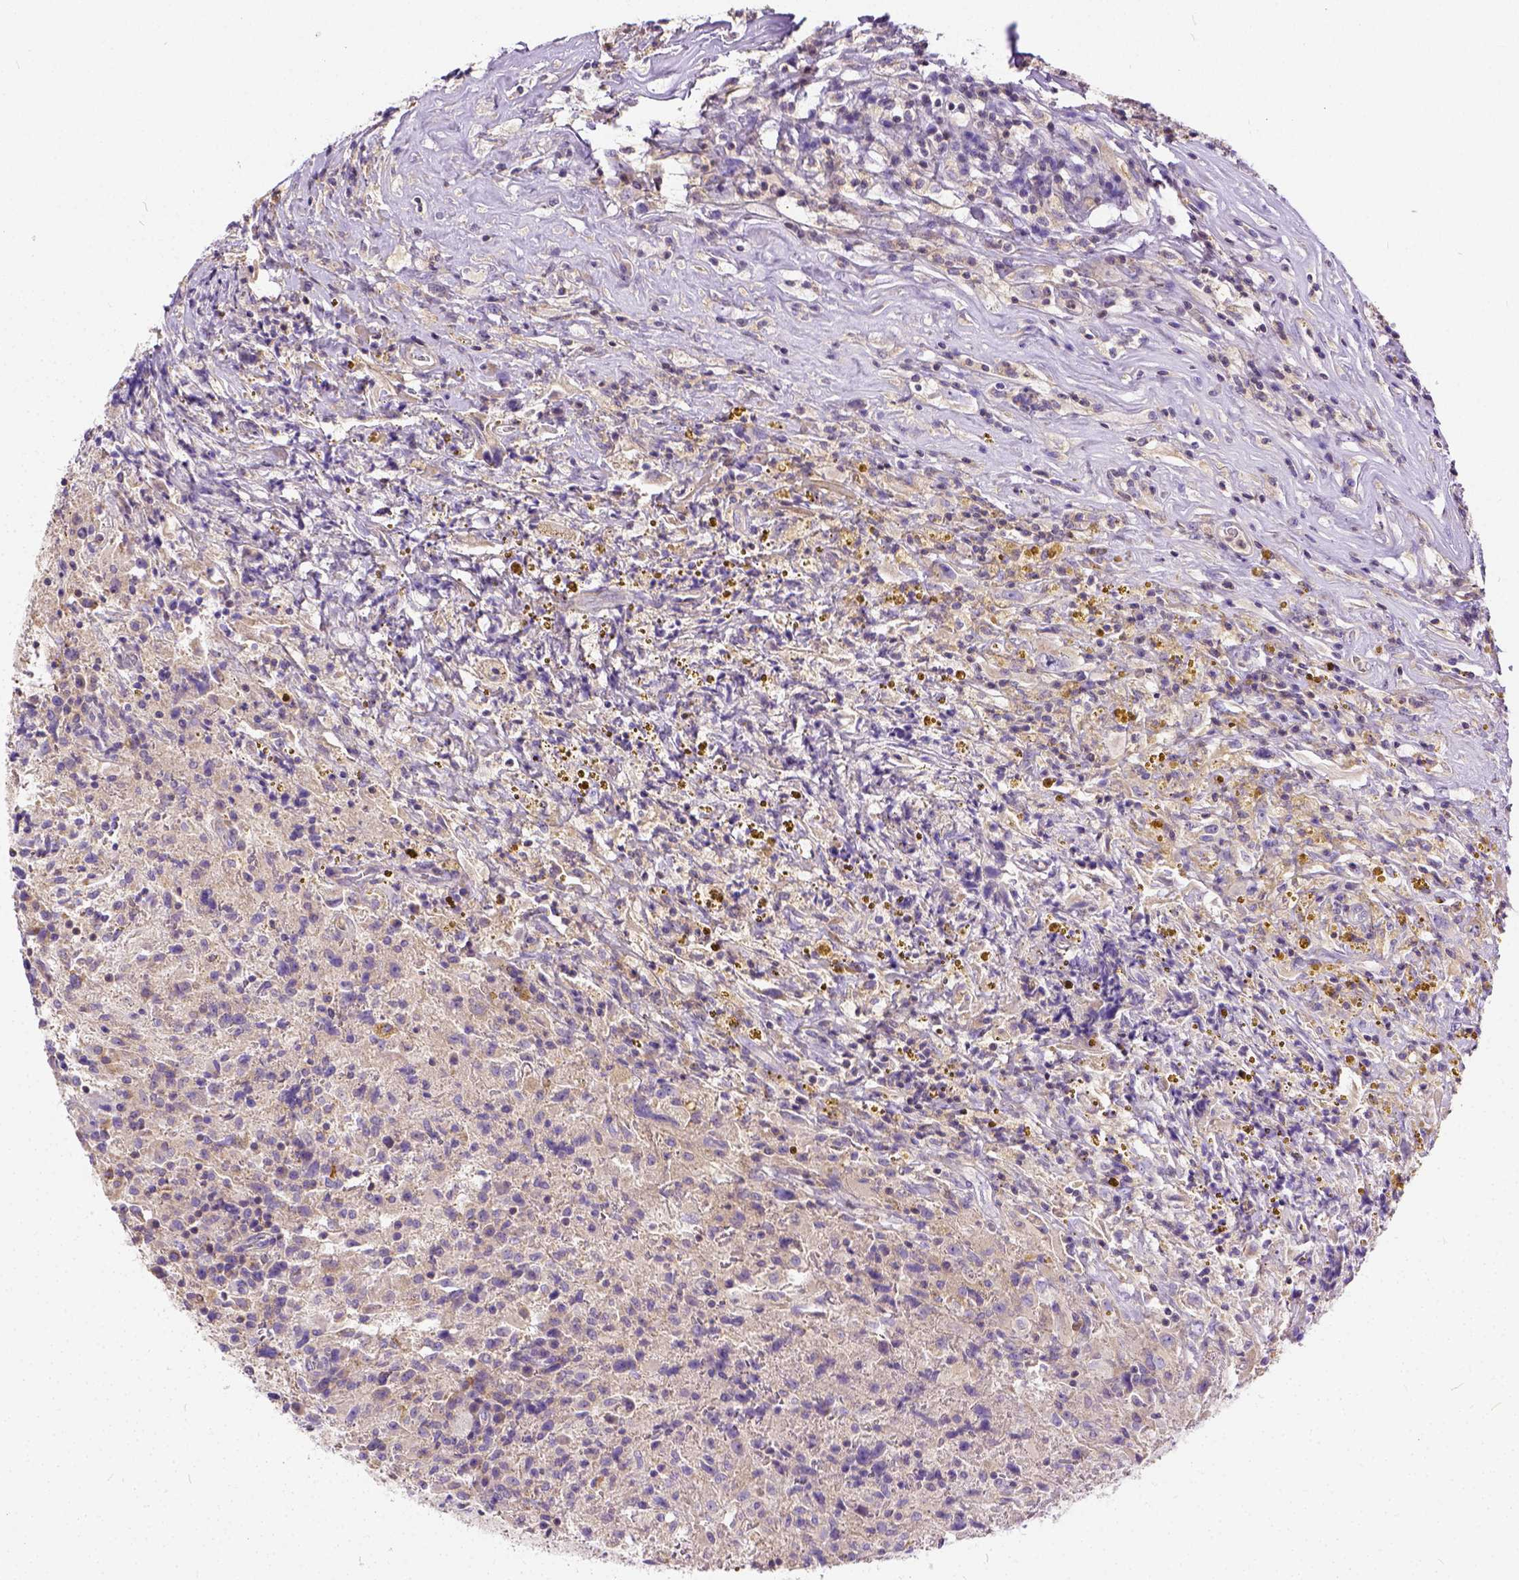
{"staining": {"intensity": "negative", "quantity": "none", "location": "none"}, "tissue": "glioma", "cell_type": "Tumor cells", "image_type": "cancer", "snomed": [{"axis": "morphology", "description": "Glioma, malignant, High grade"}, {"axis": "topography", "description": "Brain"}], "caption": "IHC photomicrograph of neoplastic tissue: glioma stained with DAB exhibits no significant protein staining in tumor cells.", "gene": "CADM4", "patient": {"sex": "male", "age": 68}}